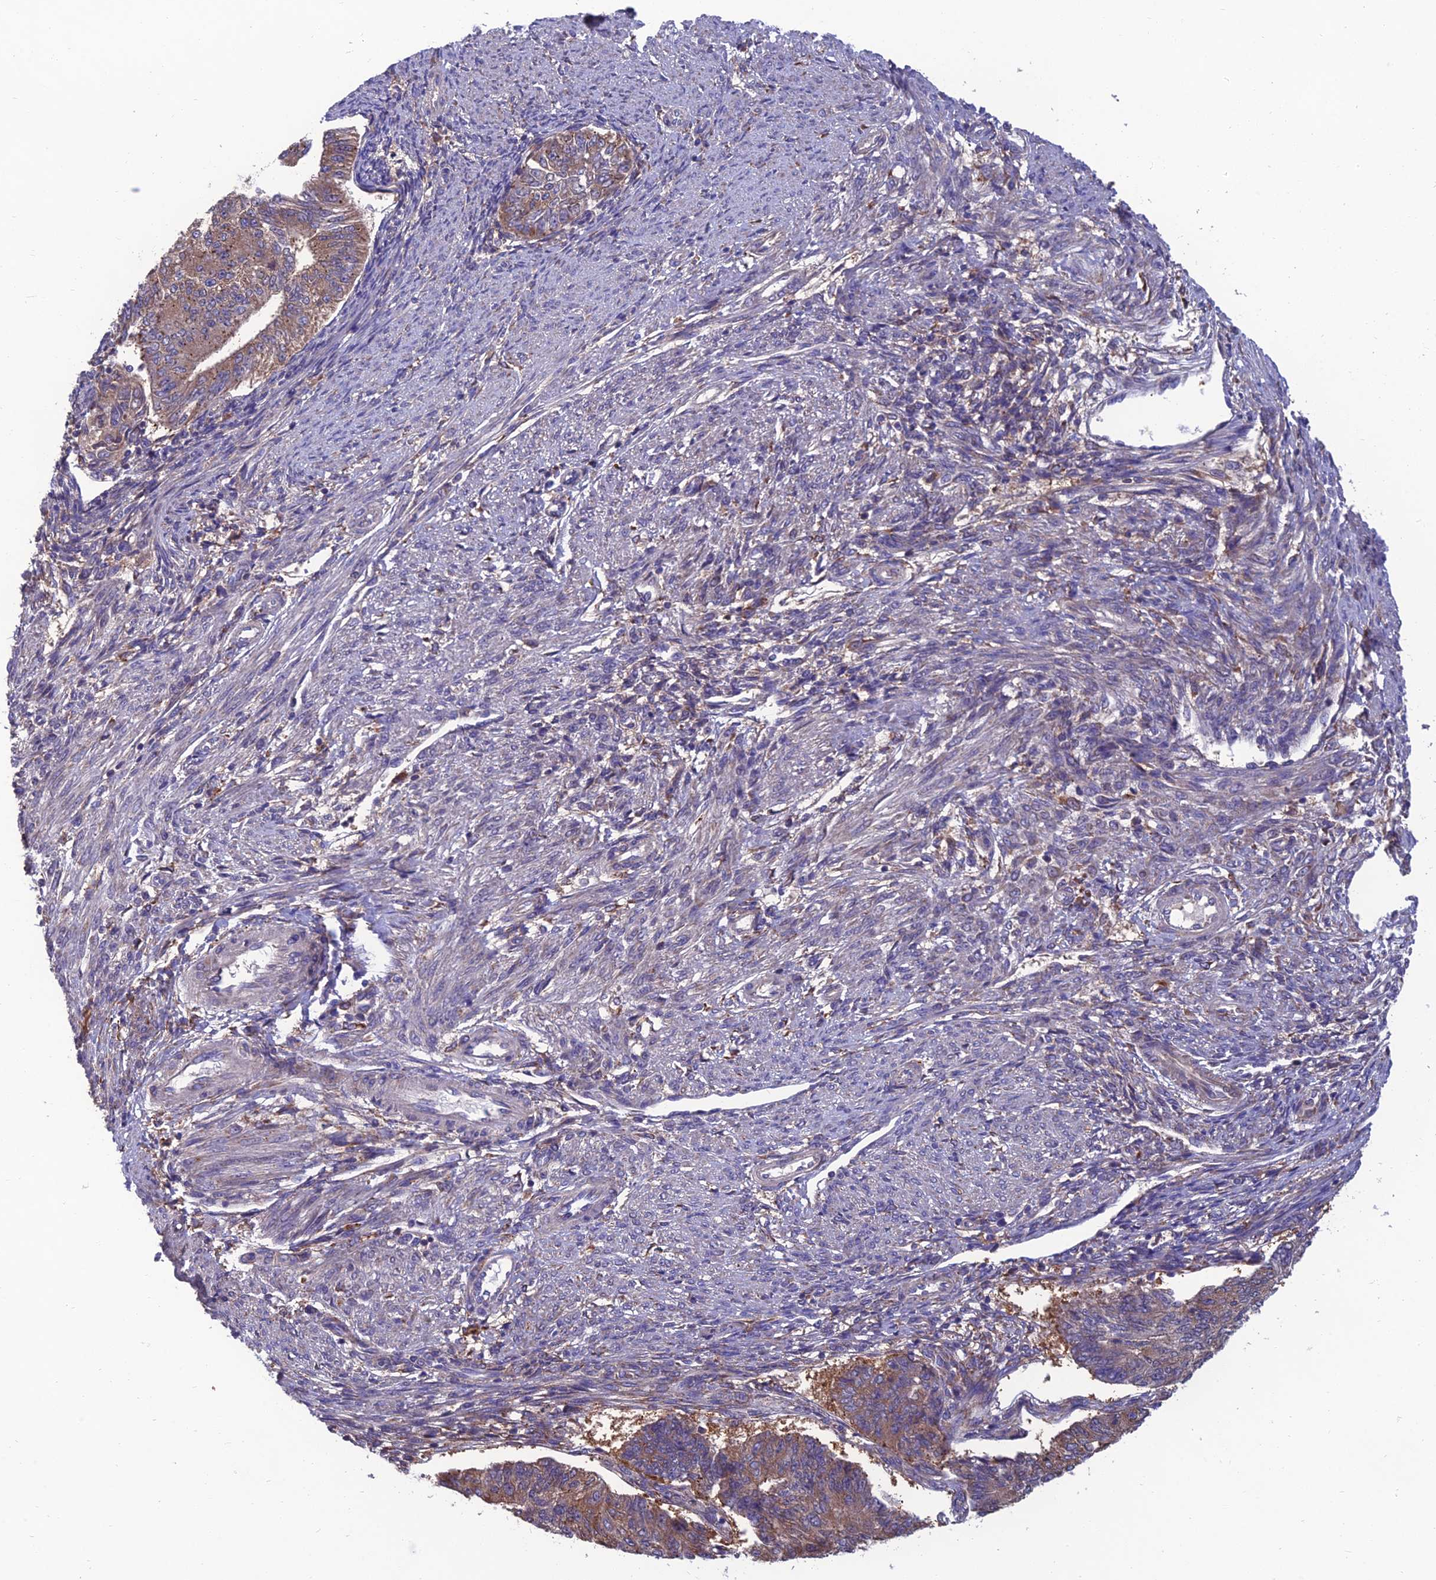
{"staining": {"intensity": "moderate", "quantity": "25%-75%", "location": "cytoplasmic/membranous"}, "tissue": "endometrial cancer", "cell_type": "Tumor cells", "image_type": "cancer", "snomed": [{"axis": "morphology", "description": "Adenocarcinoma, NOS"}, {"axis": "topography", "description": "Endometrium"}], "caption": "Immunohistochemical staining of endometrial cancer shows medium levels of moderate cytoplasmic/membranous expression in about 25%-75% of tumor cells. (Stains: DAB (3,3'-diaminobenzidine) in brown, nuclei in blue, Microscopy: brightfield microscopy at high magnification).", "gene": "UMAD1", "patient": {"sex": "female", "age": 32}}